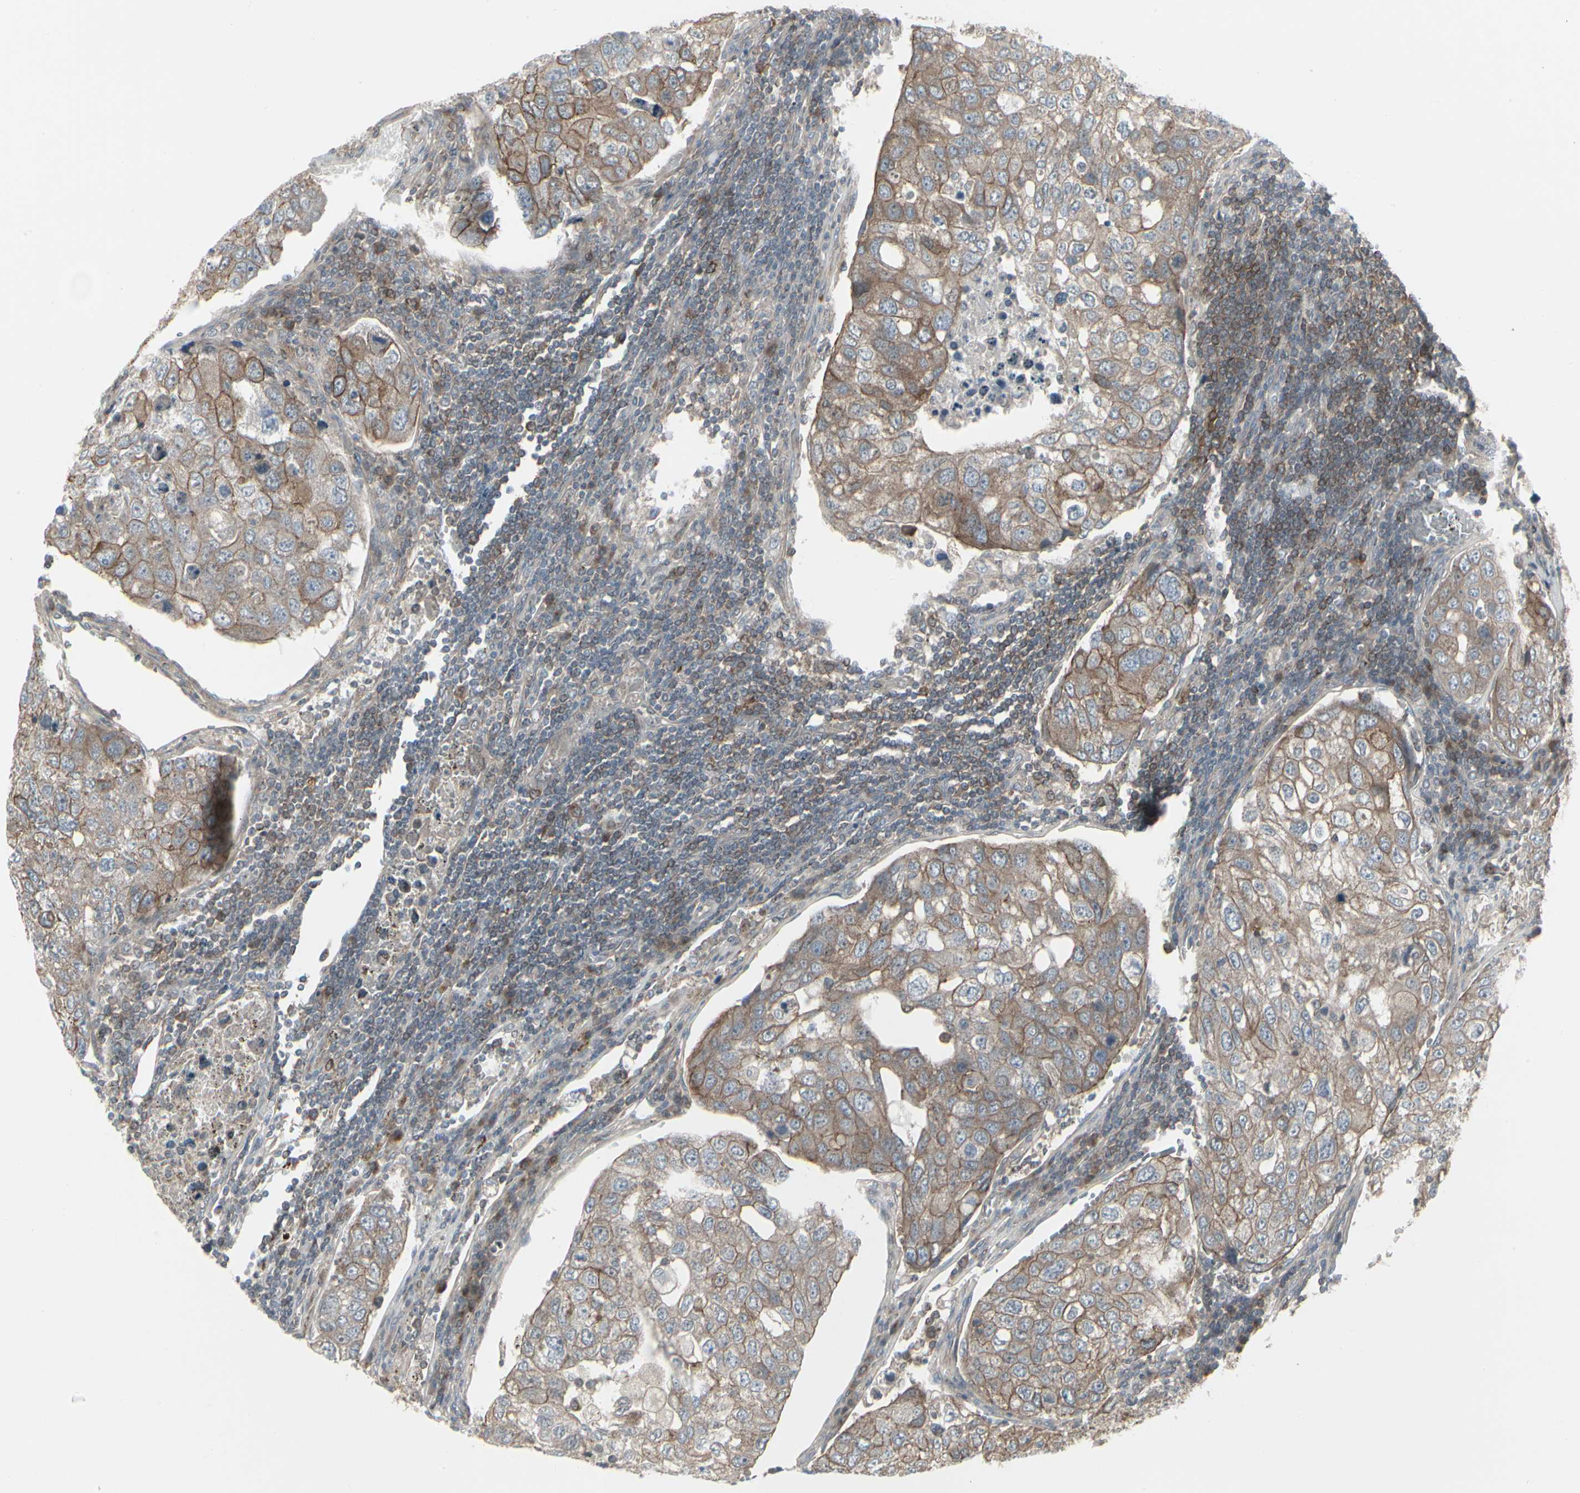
{"staining": {"intensity": "moderate", "quantity": ">75%", "location": "cytoplasmic/membranous"}, "tissue": "urothelial cancer", "cell_type": "Tumor cells", "image_type": "cancer", "snomed": [{"axis": "morphology", "description": "Urothelial carcinoma, High grade"}, {"axis": "topography", "description": "Lymph node"}, {"axis": "topography", "description": "Urinary bladder"}], "caption": "Human urothelial carcinoma (high-grade) stained with a brown dye demonstrates moderate cytoplasmic/membranous positive positivity in approximately >75% of tumor cells.", "gene": "EPS15", "patient": {"sex": "male", "age": 51}}